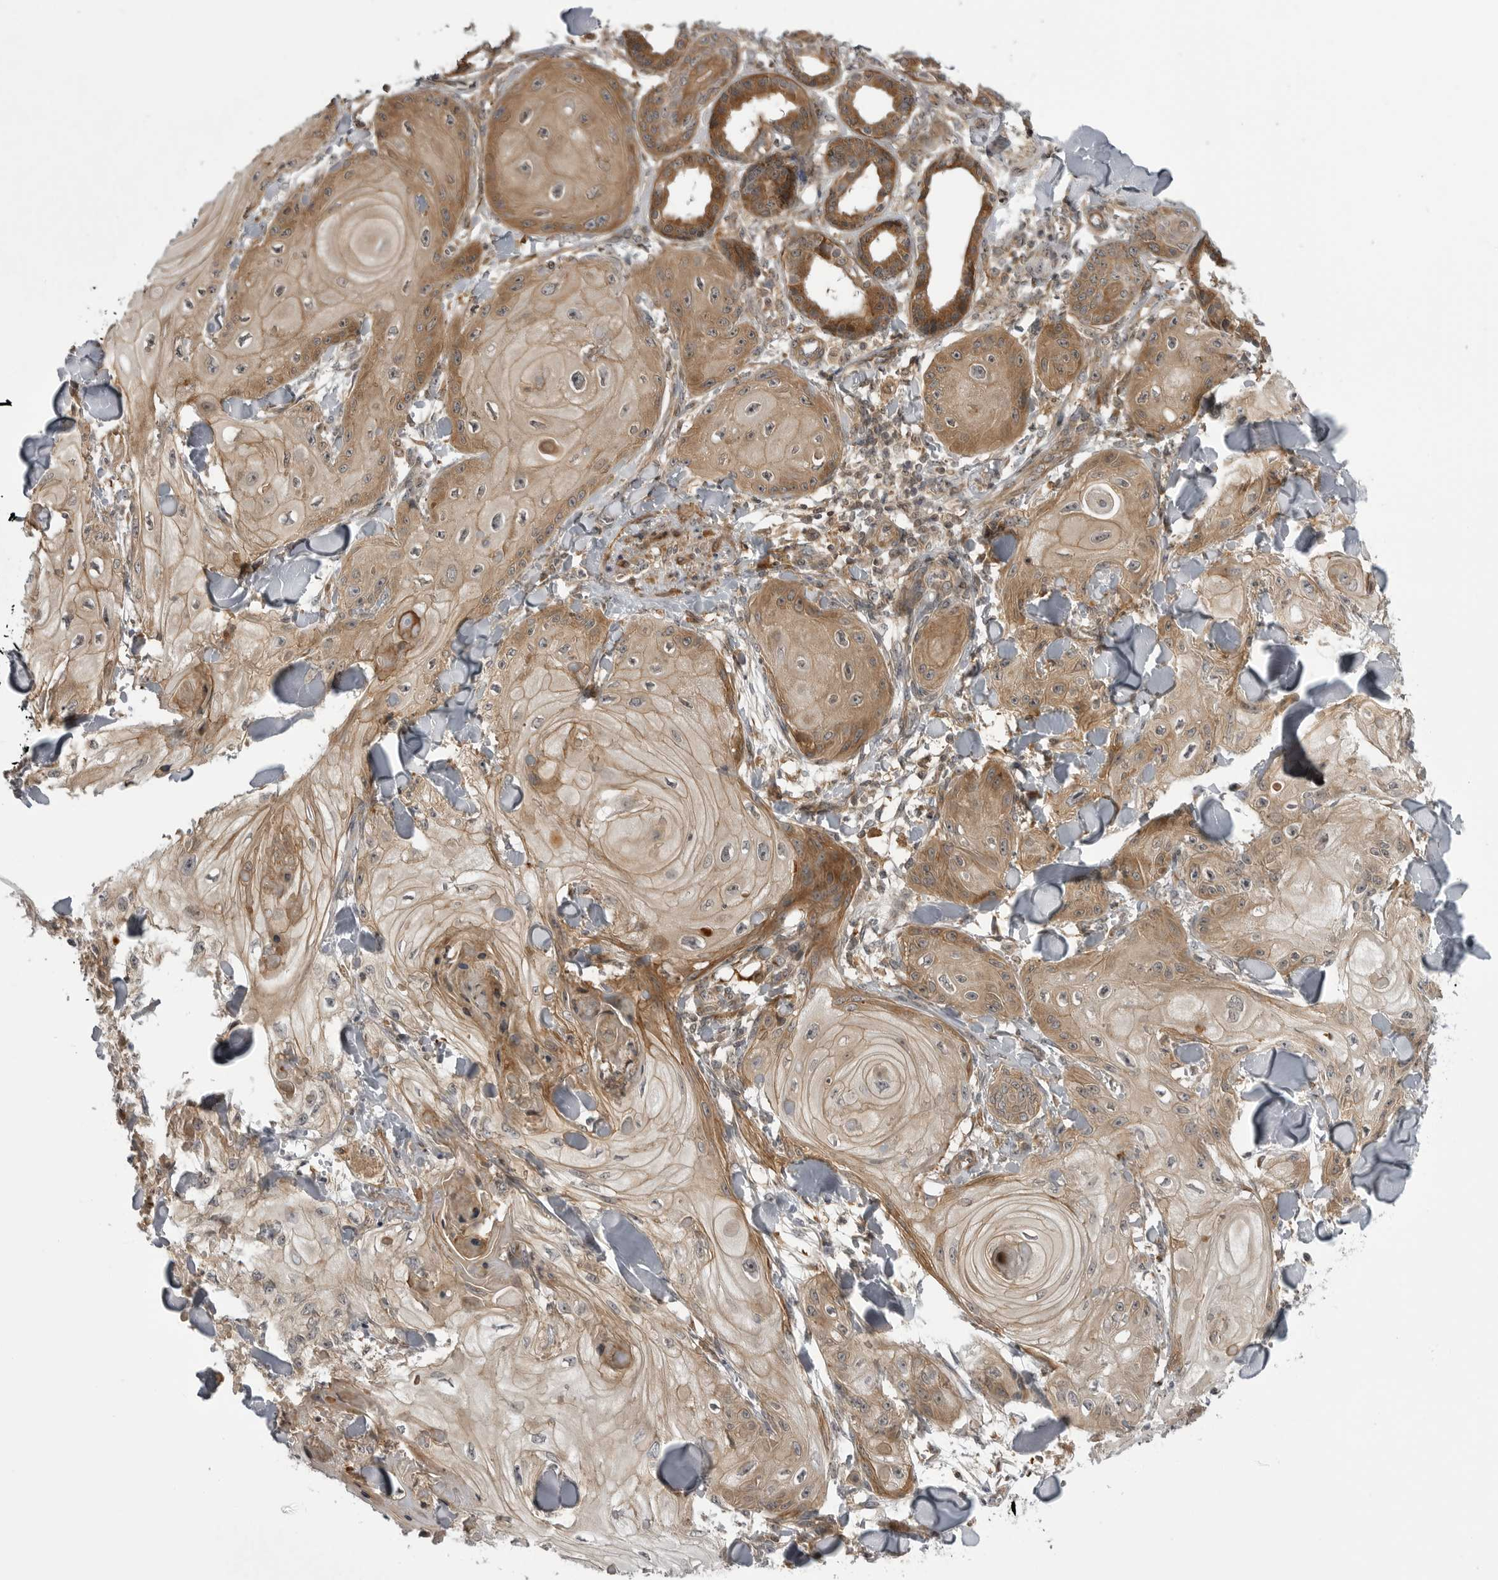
{"staining": {"intensity": "moderate", "quantity": ">75%", "location": "cytoplasmic/membranous"}, "tissue": "skin cancer", "cell_type": "Tumor cells", "image_type": "cancer", "snomed": [{"axis": "morphology", "description": "Squamous cell carcinoma, NOS"}, {"axis": "topography", "description": "Skin"}], "caption": "Skin cancer was stained to show a protein in brown. There is medium levels of moderate cytoplasmic/membranous staining in approximately >75% of tumor cells.", "gene": "LRRC45", "patient": {"sex": "male", "age": 74}}